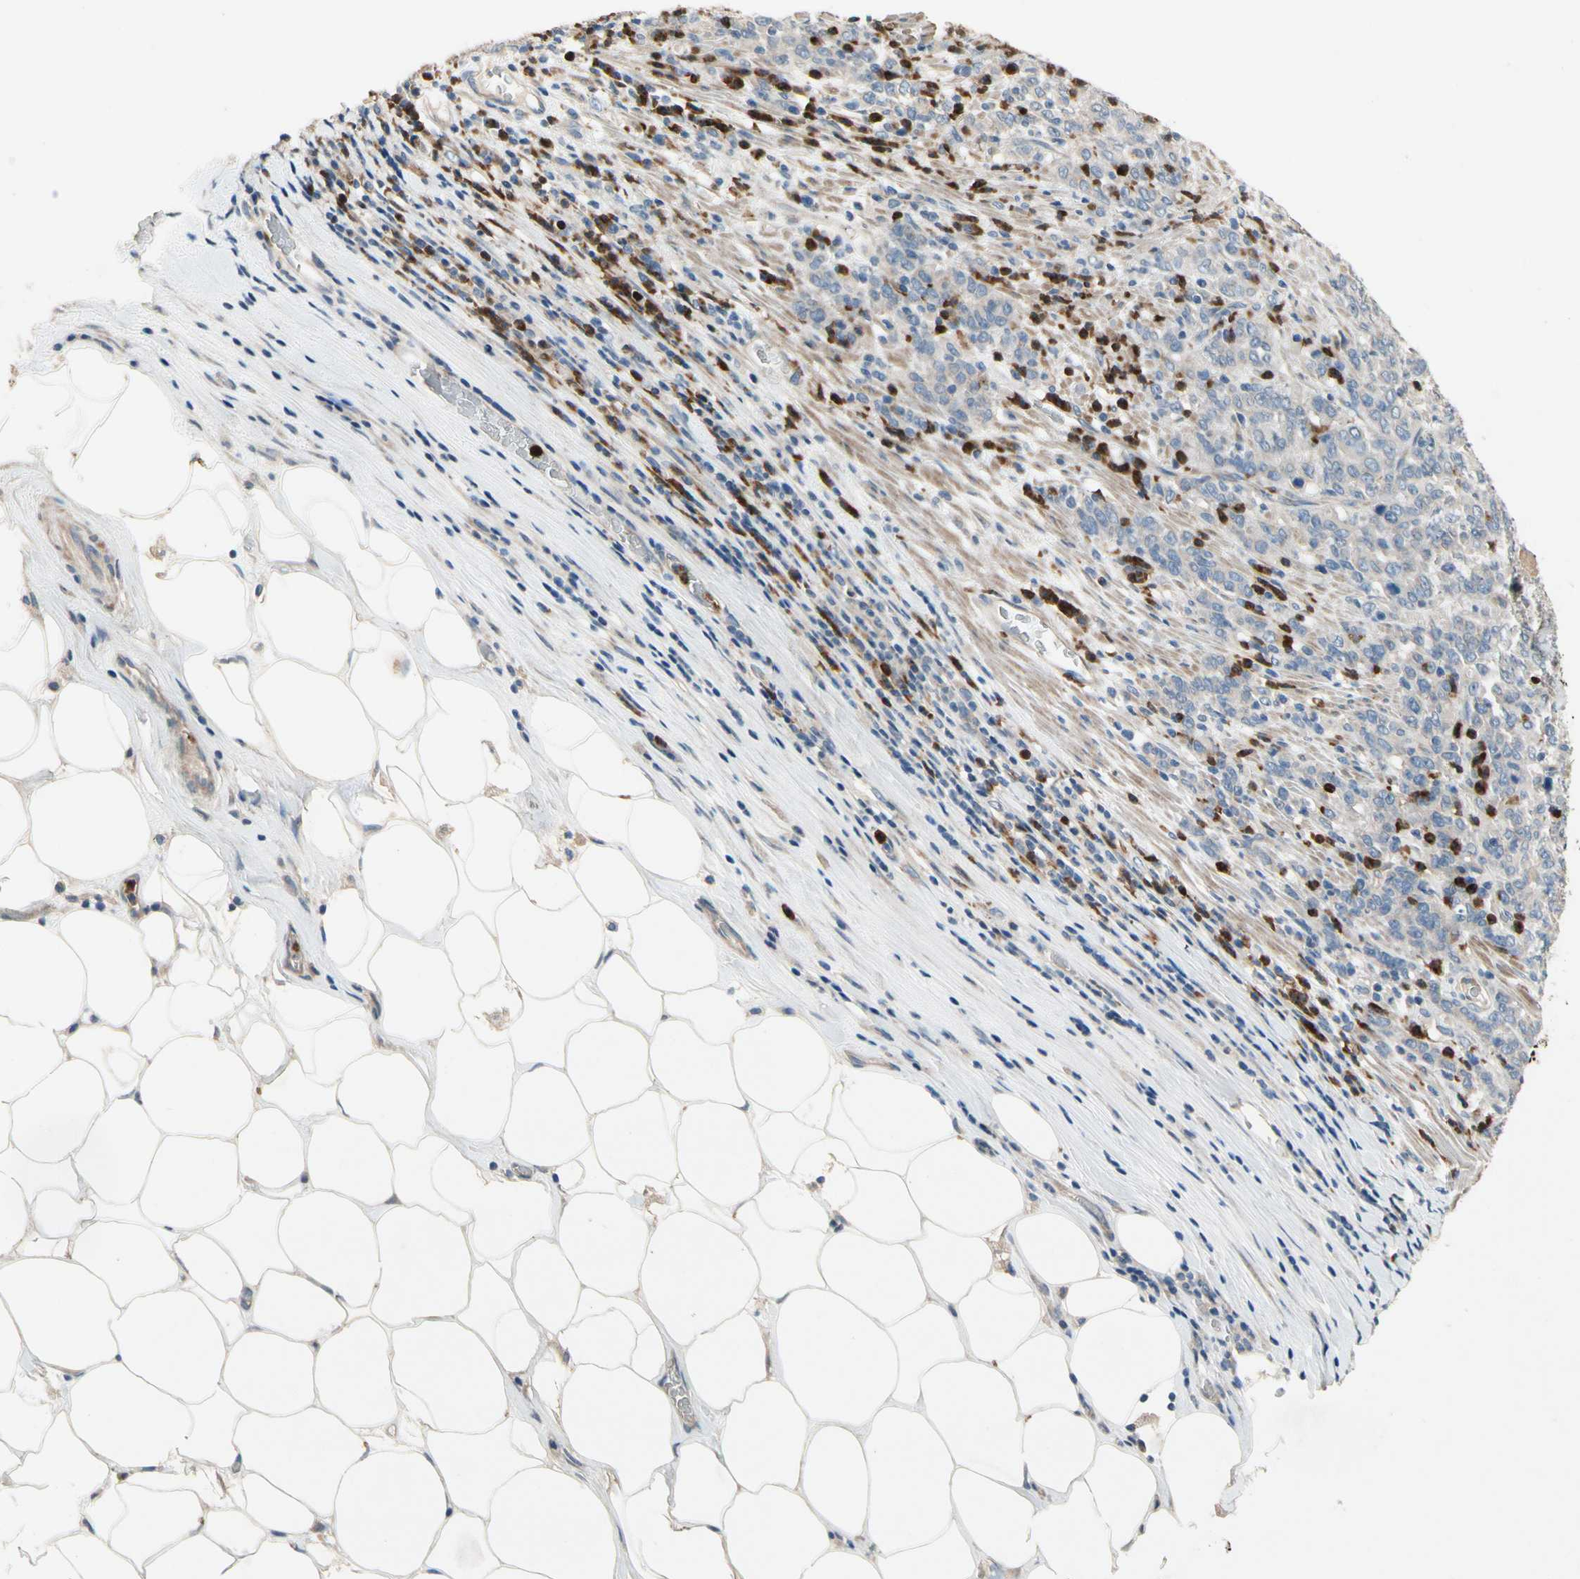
{"staining": {"intensity": "negative", "quantity": "none", "location": "none"}, "tissue": "stomach cancer", "cell_type": "Tumor cells", "image_type": "cancer", "snomed": [{"axis": "morphology", "description": "Adenocarcinoma, NOS"}, {"axis": "topography", "description": "Stomach, lower"}], "caption": "Human stomach cancer stained for a protein using immunohistochemistry (IHC) reveals no positivity in tumor cells.", "gene": "SIGLEC5", "patient": {"sex": "female", "age": 71}}